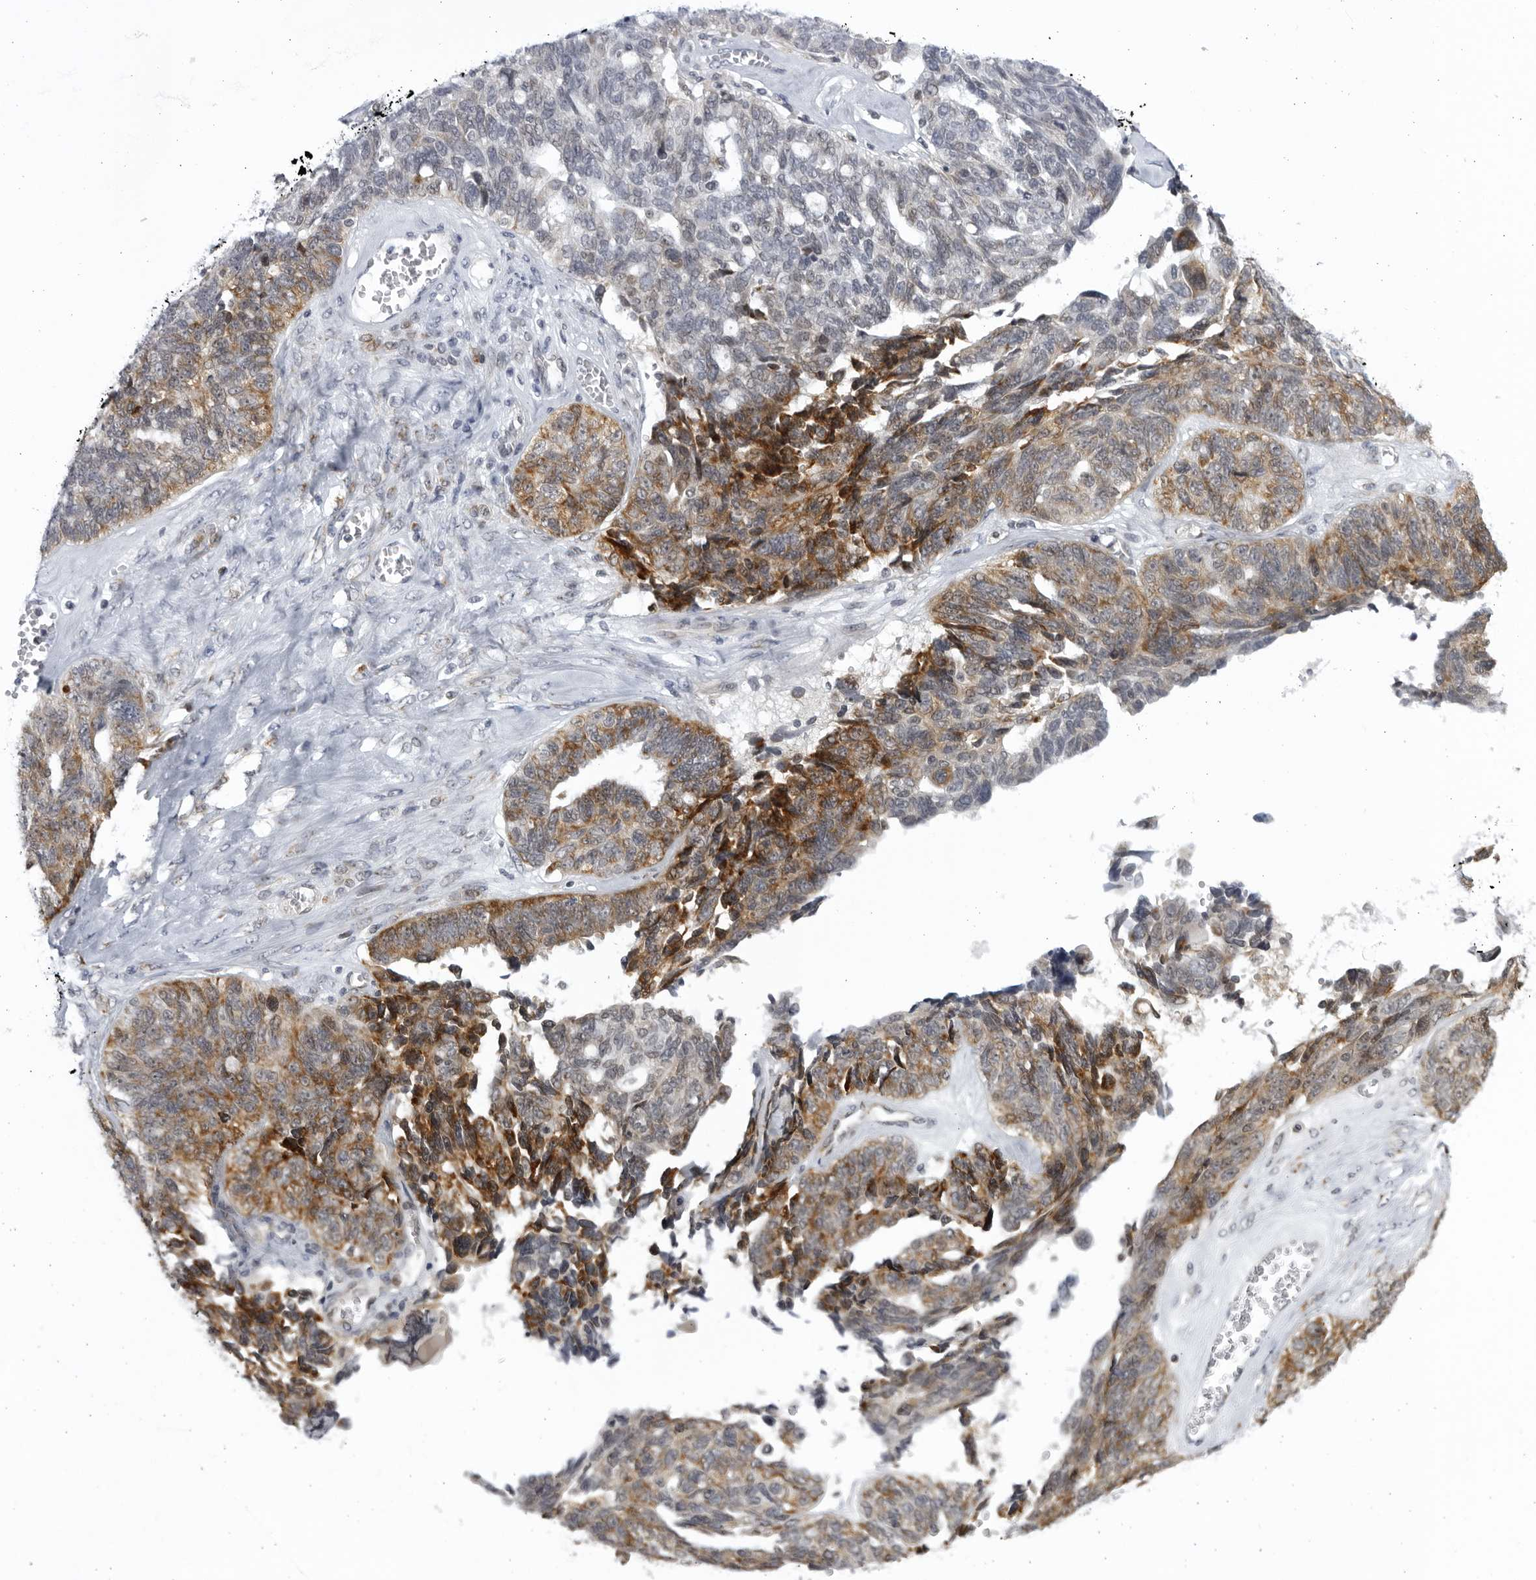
{"staining": {"intensity": "strong", "quantity": "<25%", "location": "cytoplasmic/membranous"}, "tissue": "ovarian cancer", "cell_type": "Tumor cells", "image_type": "cancer", "snomed": [{"axis": "morphology", "description": "Cystadenocarcinoma, serous, NOS"}, {"axis": "topography", "description": "Ovary"}], "caption": "Protein expression analysis of ovarian cancer displays strong cytoplasmic/membranous expression in about <25% of tumor cells. The protein is shown in brown color, while the nuclei are stained blue.", "gene": "SLC25A22", "patient": {"sex": "female", "age": 79}}